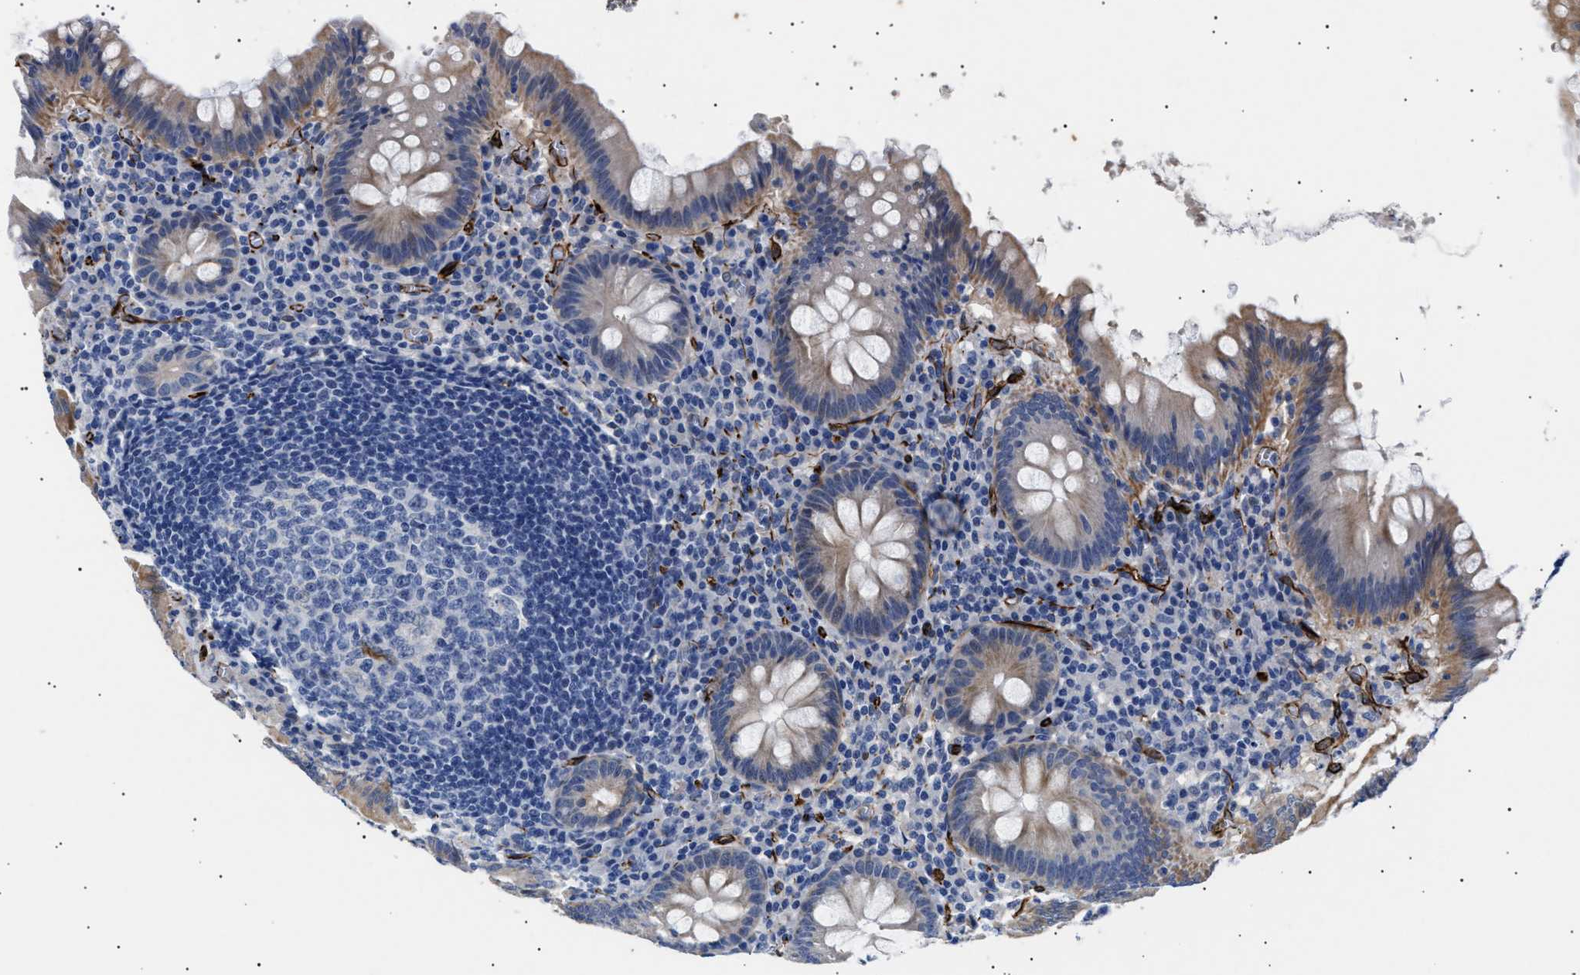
{"staining": {"intensity": "moderate", "quantity": "<25%", "location": "cytoplasmic/membranous"}, "tissue": "appendix", "cell_type": "Glandular cells", "image_type": "normal", "snomed": [{"axis": "morphology", "description": "Normal tissue, NOS"}, {"axis": "topography", "description": "Appendix"}], "caption": "Immunohistochemical staining of unremarkable human appendix shows <25% levels of moderate cytoplasmic/membranous protein staining in approximately <25% of glandular cells.", "gene": "OLFML2A", "patient": {"sex": "male", "age": 56}}